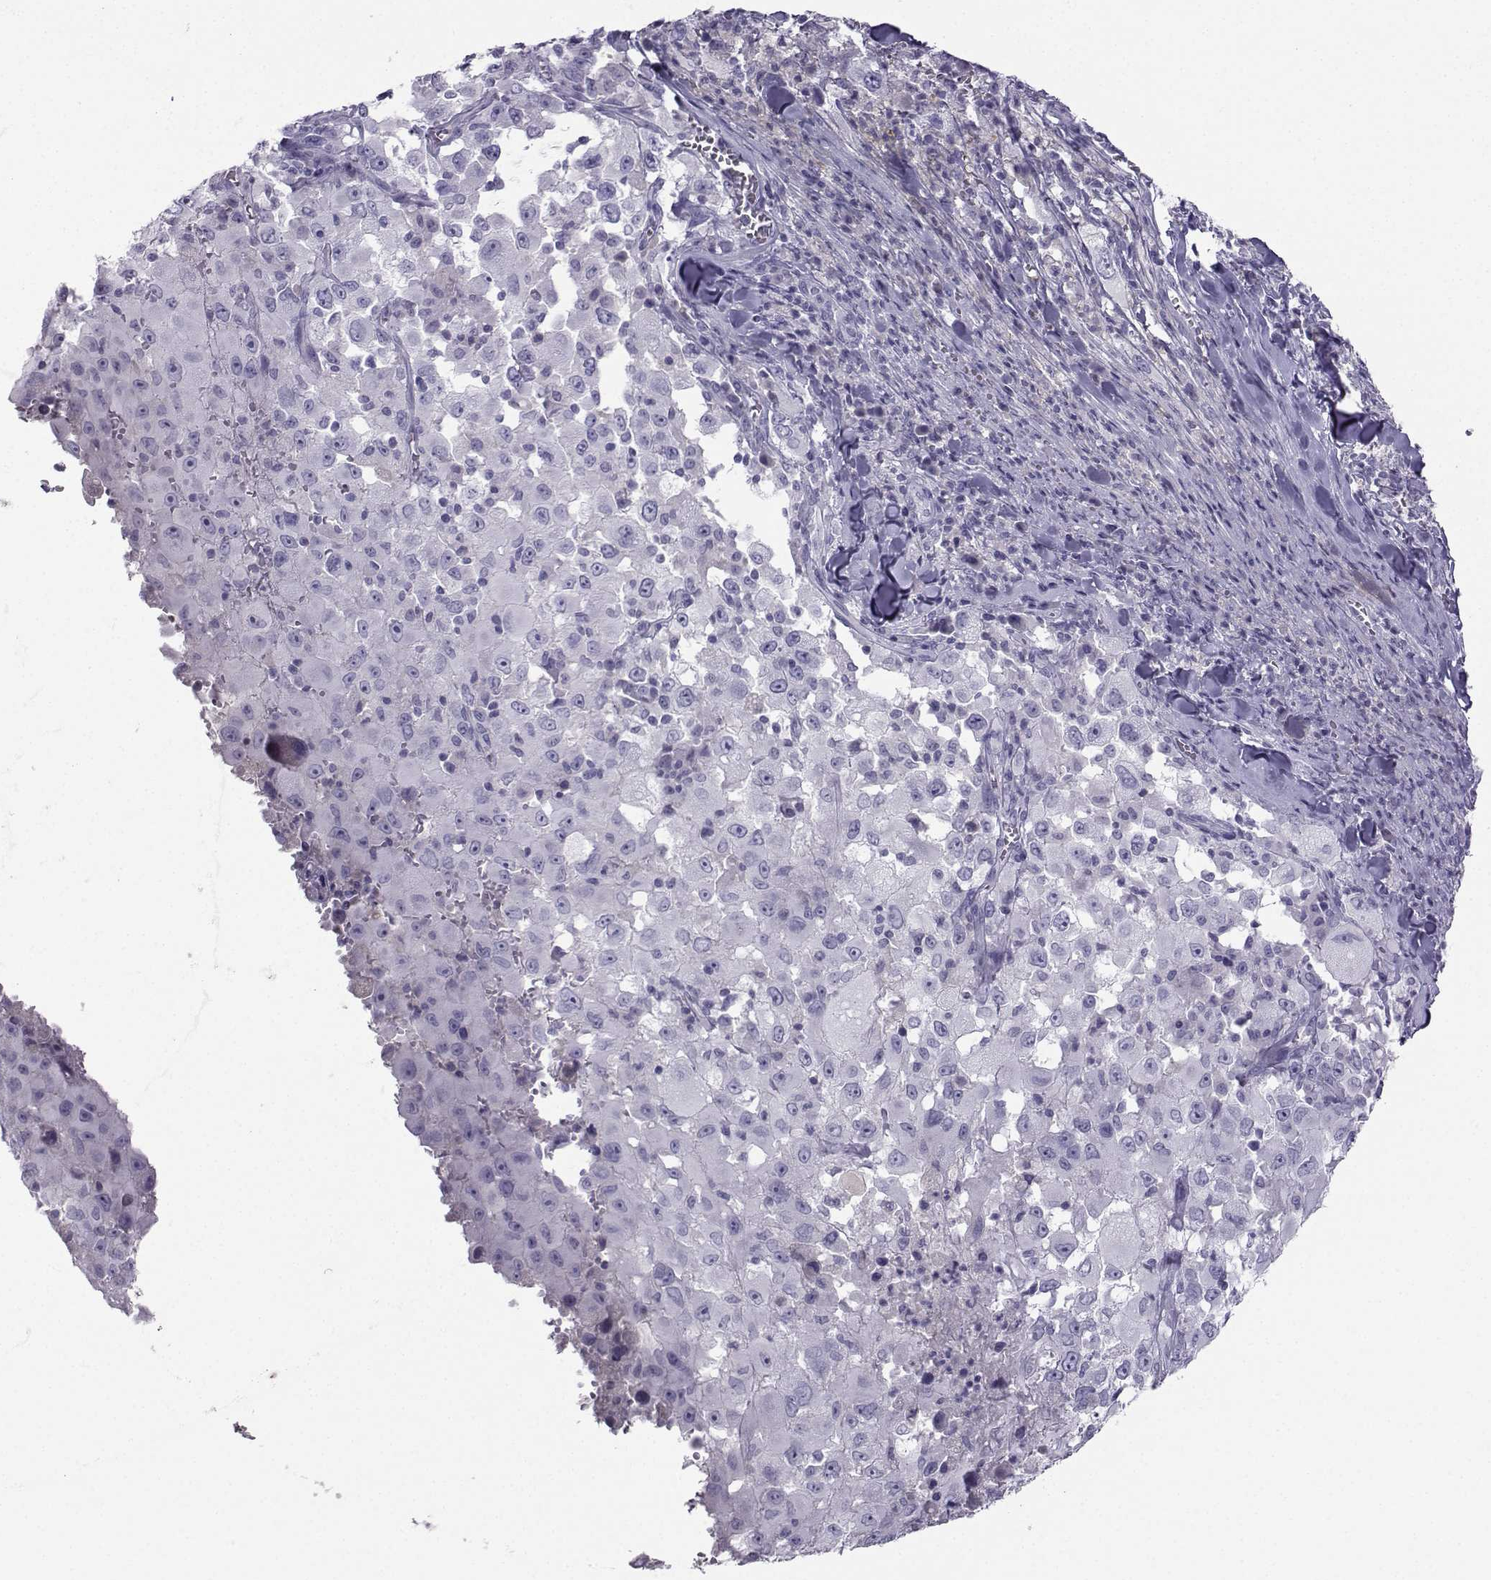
{"staining": {"intensity": "negative", "quantity": "none", "location": "none"}, "tissue": "melanoma", "cell_type": "Tumor cells", "image_type": "cancer", "snomed": [{"axis": "morphology", "description": "Malignant melanoma, Metastatic site"}, {"axis": "topography", "description": "Soft tissue"}], "caption": "Immunohistochemical staining of human malignant melanoma (metastatic site) exhibits no significant staining in tumor cells.", "gene": "ARMC2", "patient": {"sex": "male", "age": 50}}